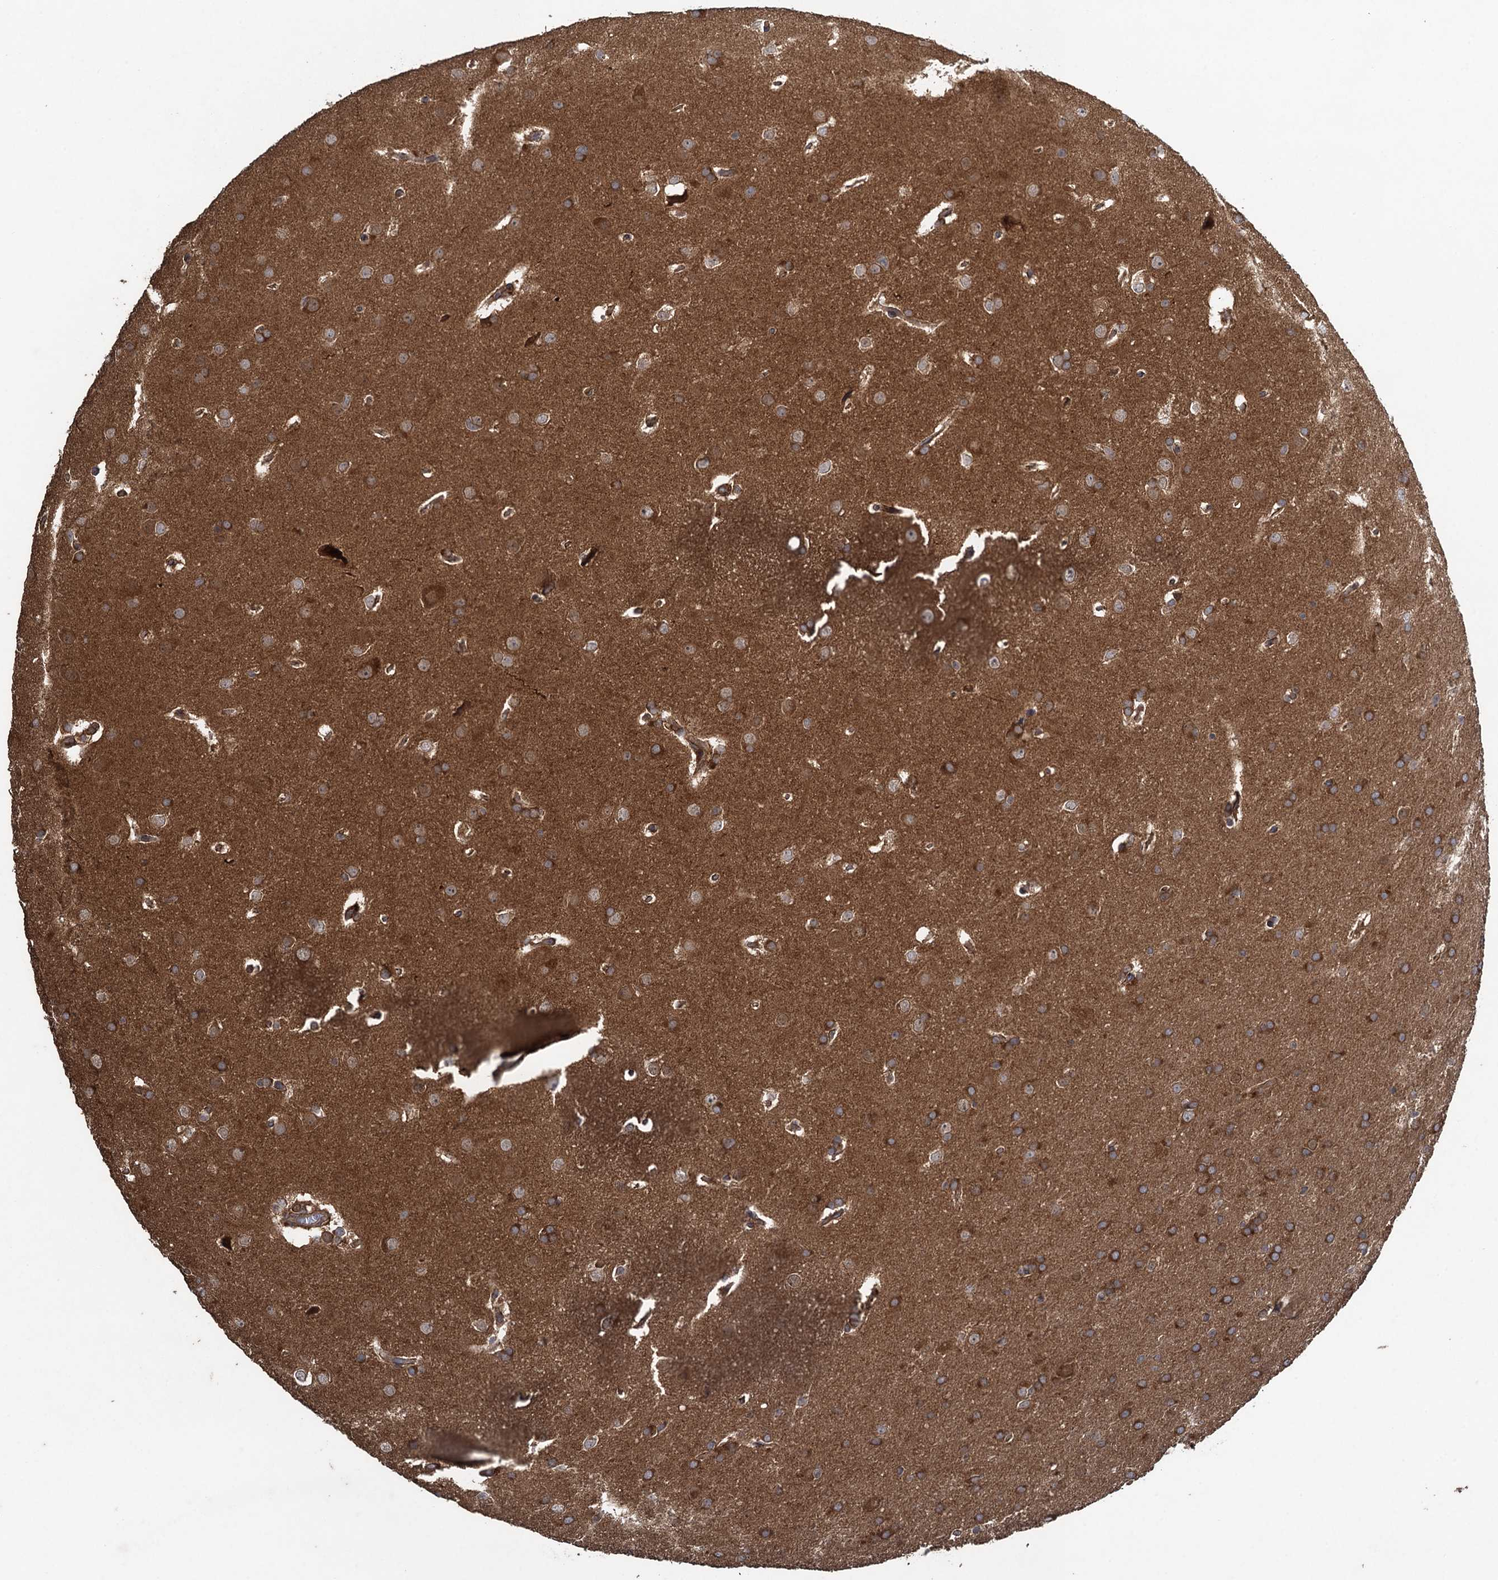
{"staining": {"intensity": "moderate", "quantity": ">75%", "location": "cytoplasmic/membranous"}, "tissue": "glioma", "cell_type": "Tumor cells", "image_type": "cancer", "snomed": [{"axis": "morphology", "description": "Glioma, malignant, Low grade"}, {"axis": "topography", "description": "Brain"}], "caption": "Human glioma stained with a brown dye displays moderate cytoplasmic/membranous positive positivity in approximately >75% of tumor cells.", "gene": "CNTN5", "patient": {"sex": "female", "age": 32}}